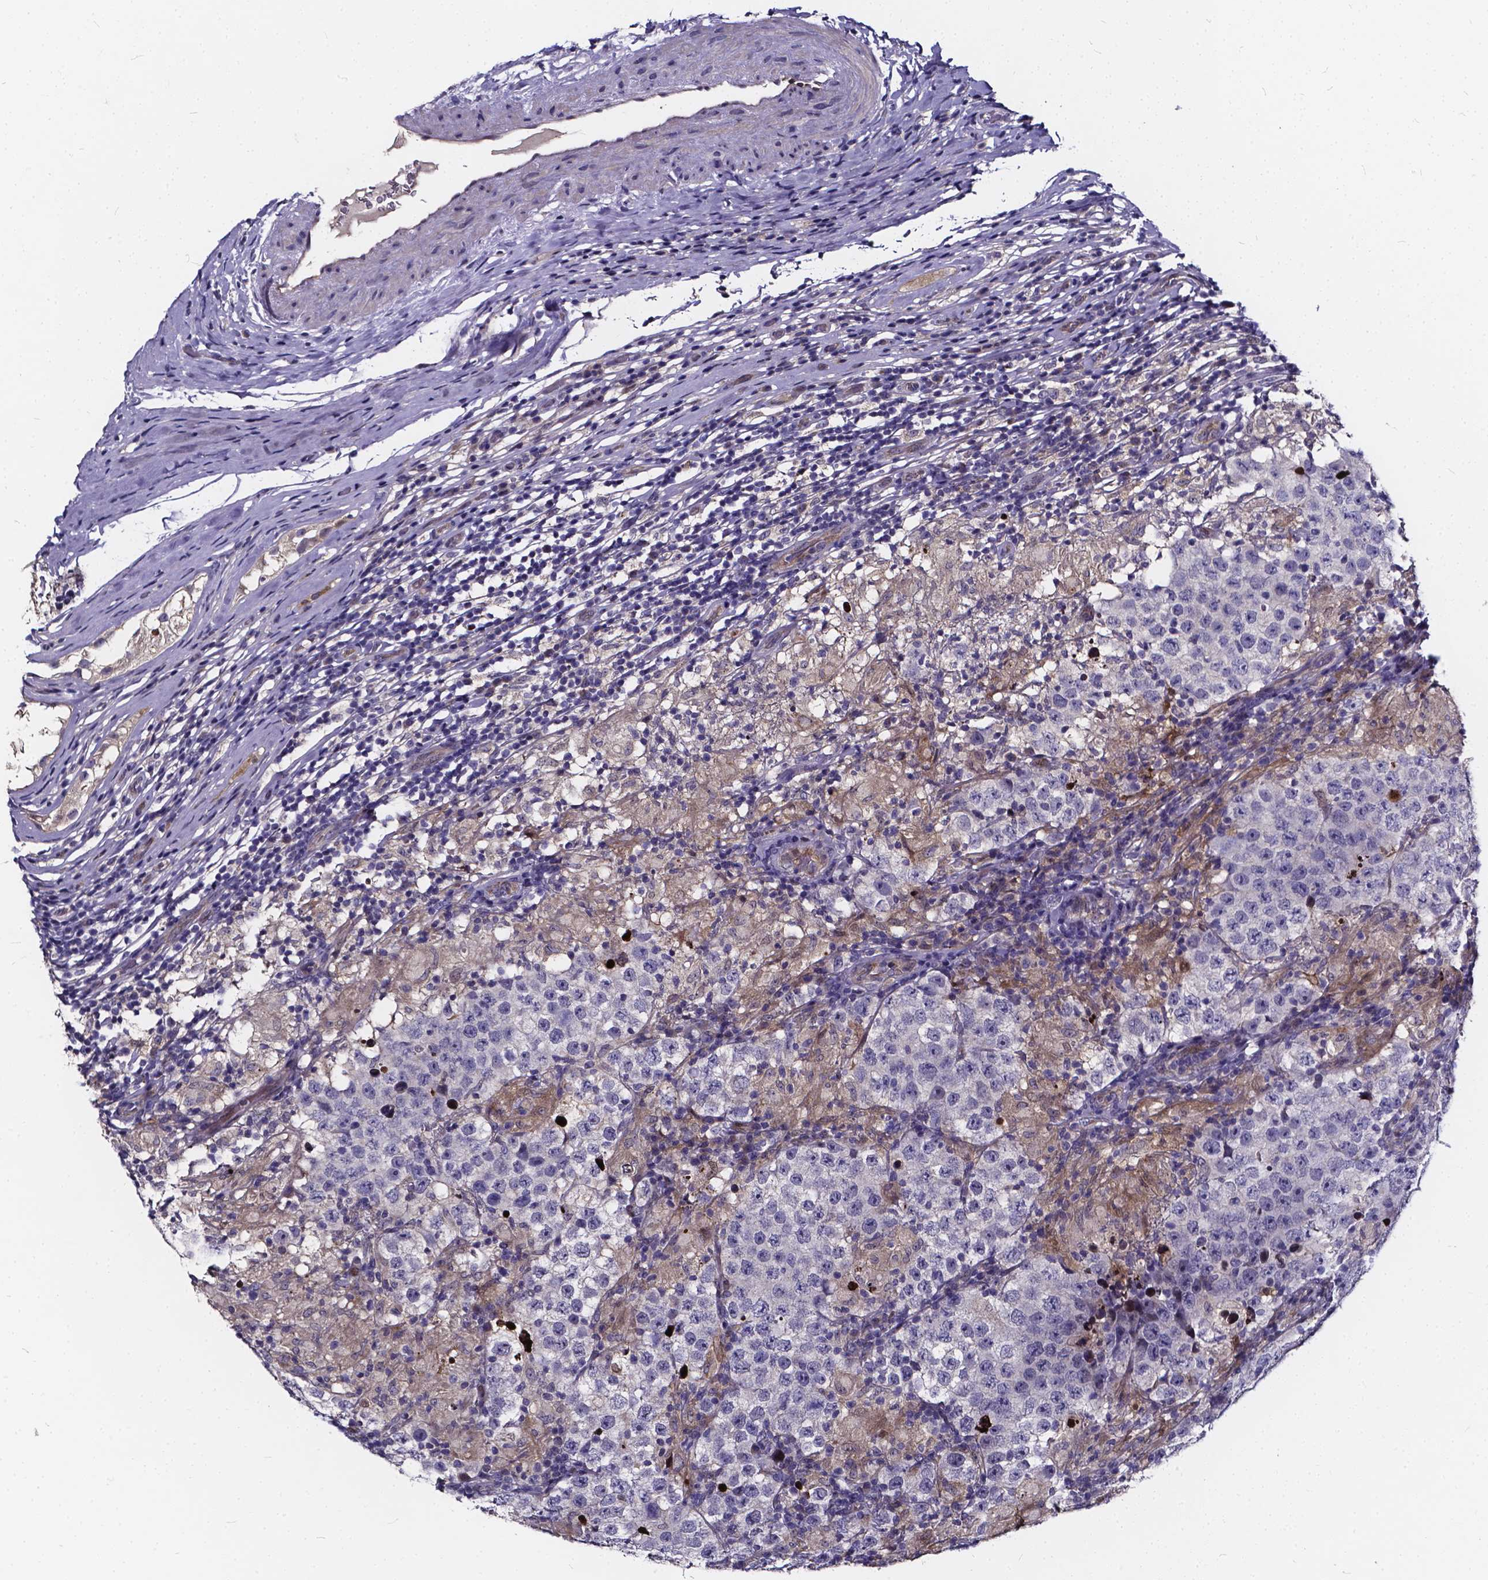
{"staining": {"intensity": "negative", "quantity": "none", "location": "none"}, "tissue": "testis cancer", "cell_type": "Tumor cells", "image_type": "cancer", "snomed": [{"axis": "morphology", "description": "Seminoma, NOS"}, {"axis": "morphology", "description": "Carcinoma, Embryonal, NOS"}, {"axis": "topography", "description": "Testis"}], "caption": "Immunohistochemical staining of human testis seminoma displays no significant staining in tumor cells.", "gene": "SOWAHA", "patient": {"sex": "male", "age": 41}}